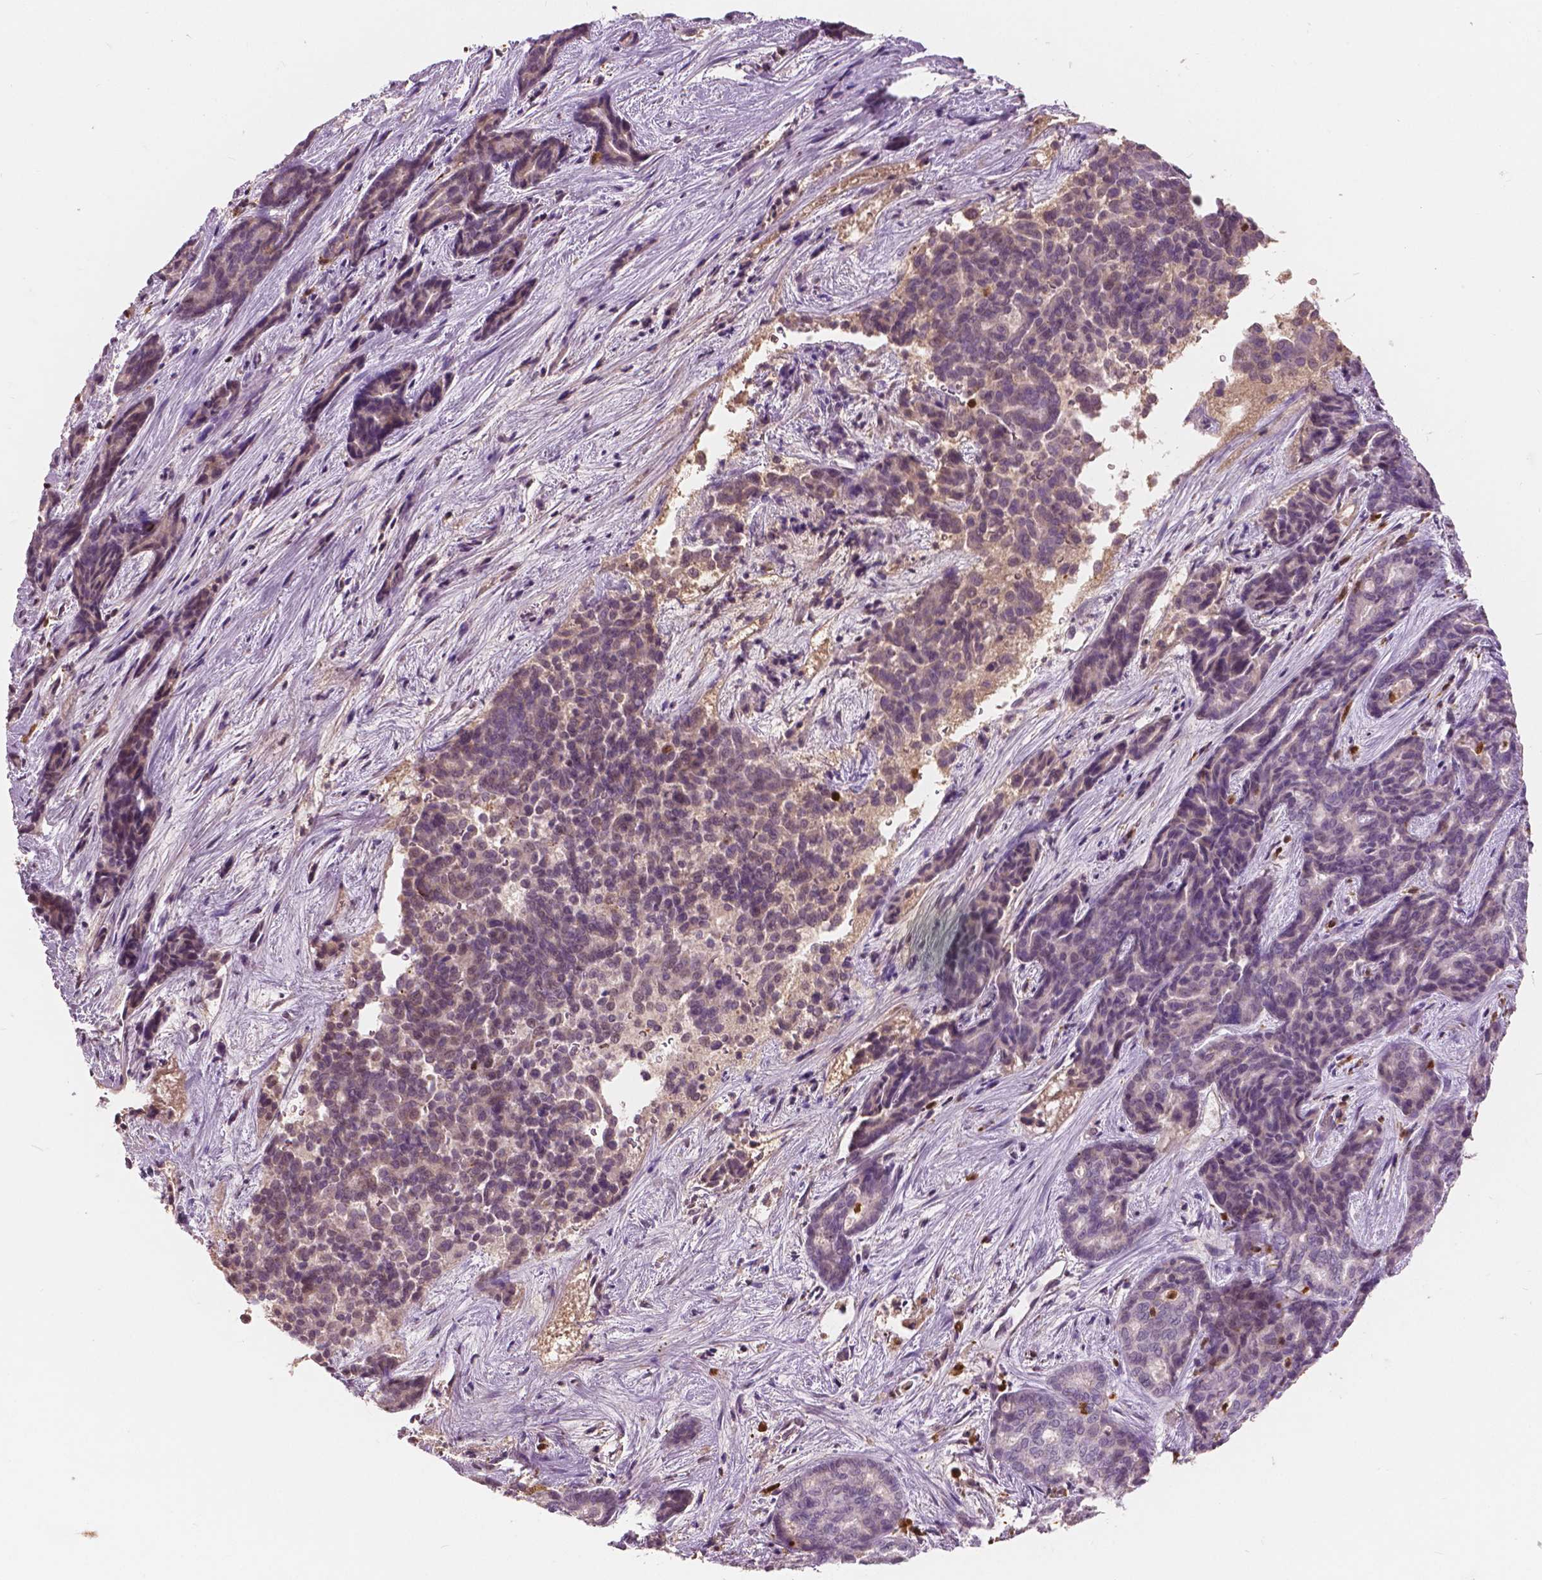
{"staining": {"intensity": "weak", "quantity": "<25%", "location": "cytoplasmic/membranous"}, "tissue": "liver cancer", "cell_type": "Tumor cells", "image_type": "cancer", "snomed": [{"axis": "morphology", "description": "Cholangiocarcinoma"}, {"axis": "topography", "description": "Liver"}], "caption": "DAB (3,3'-diaminobenzidine) immunohistochemical staining of liver cancer (cholangiocarcinoma) displays no significant positivity in tumor cells.", "gene": "S100A4", "patient": {"sex": "female", "age": 64}}